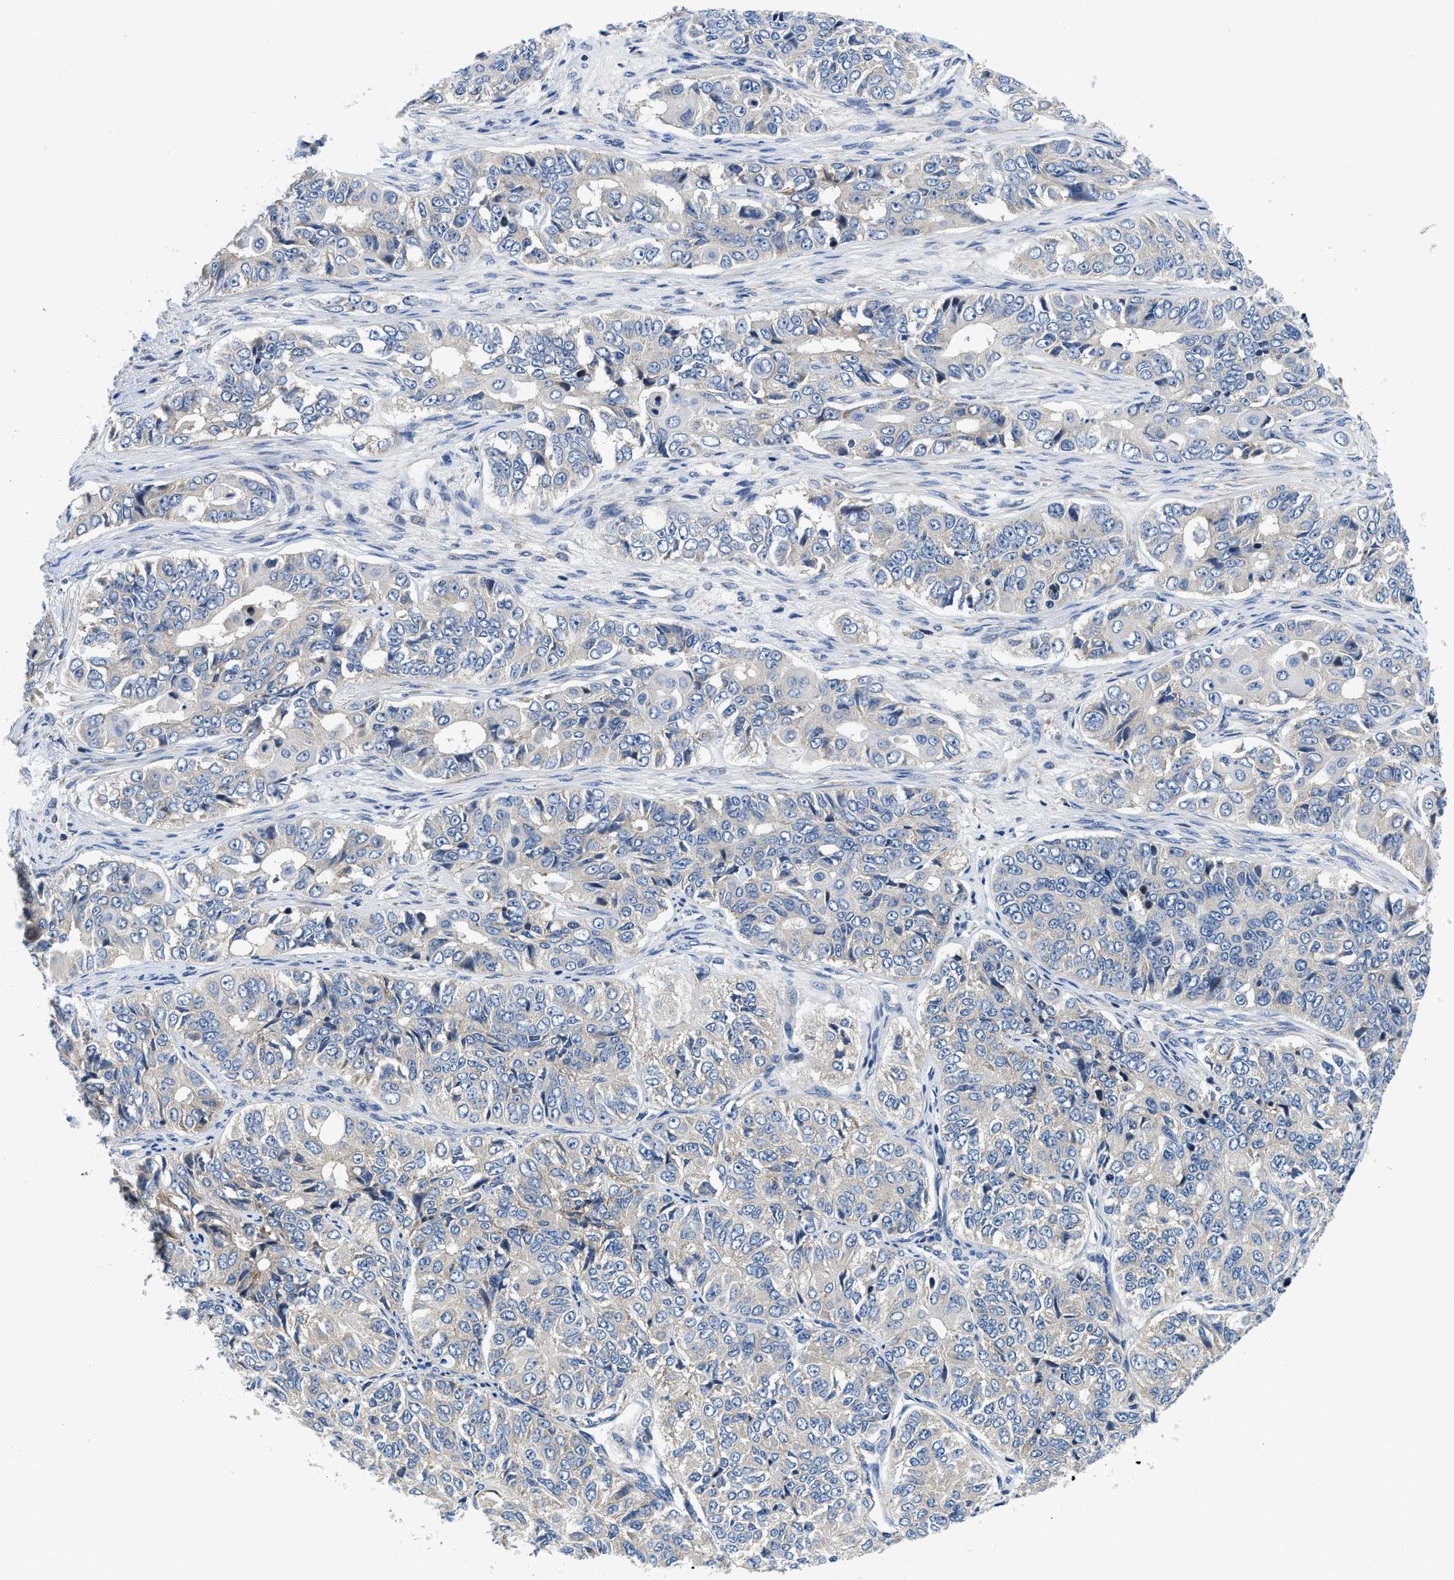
{"staining": {"intensity": "weak", "quantity": "<25%", "location": "cytoplasmic/membranous"}, "tissue": "ovarian cancer", "cell_type": "Tumor cells", "image_type": "cancer", "snomed": [{"axis": "morphology", "description": "Carcinoma, endometroid"}, {"axis": "topography", "description": "Ovary"}], "caption": "The image shows no staining of tumor cells in ovarian cancer.", "gene": "IKBKE", "patient": {"sex": "female", "age": 51}}